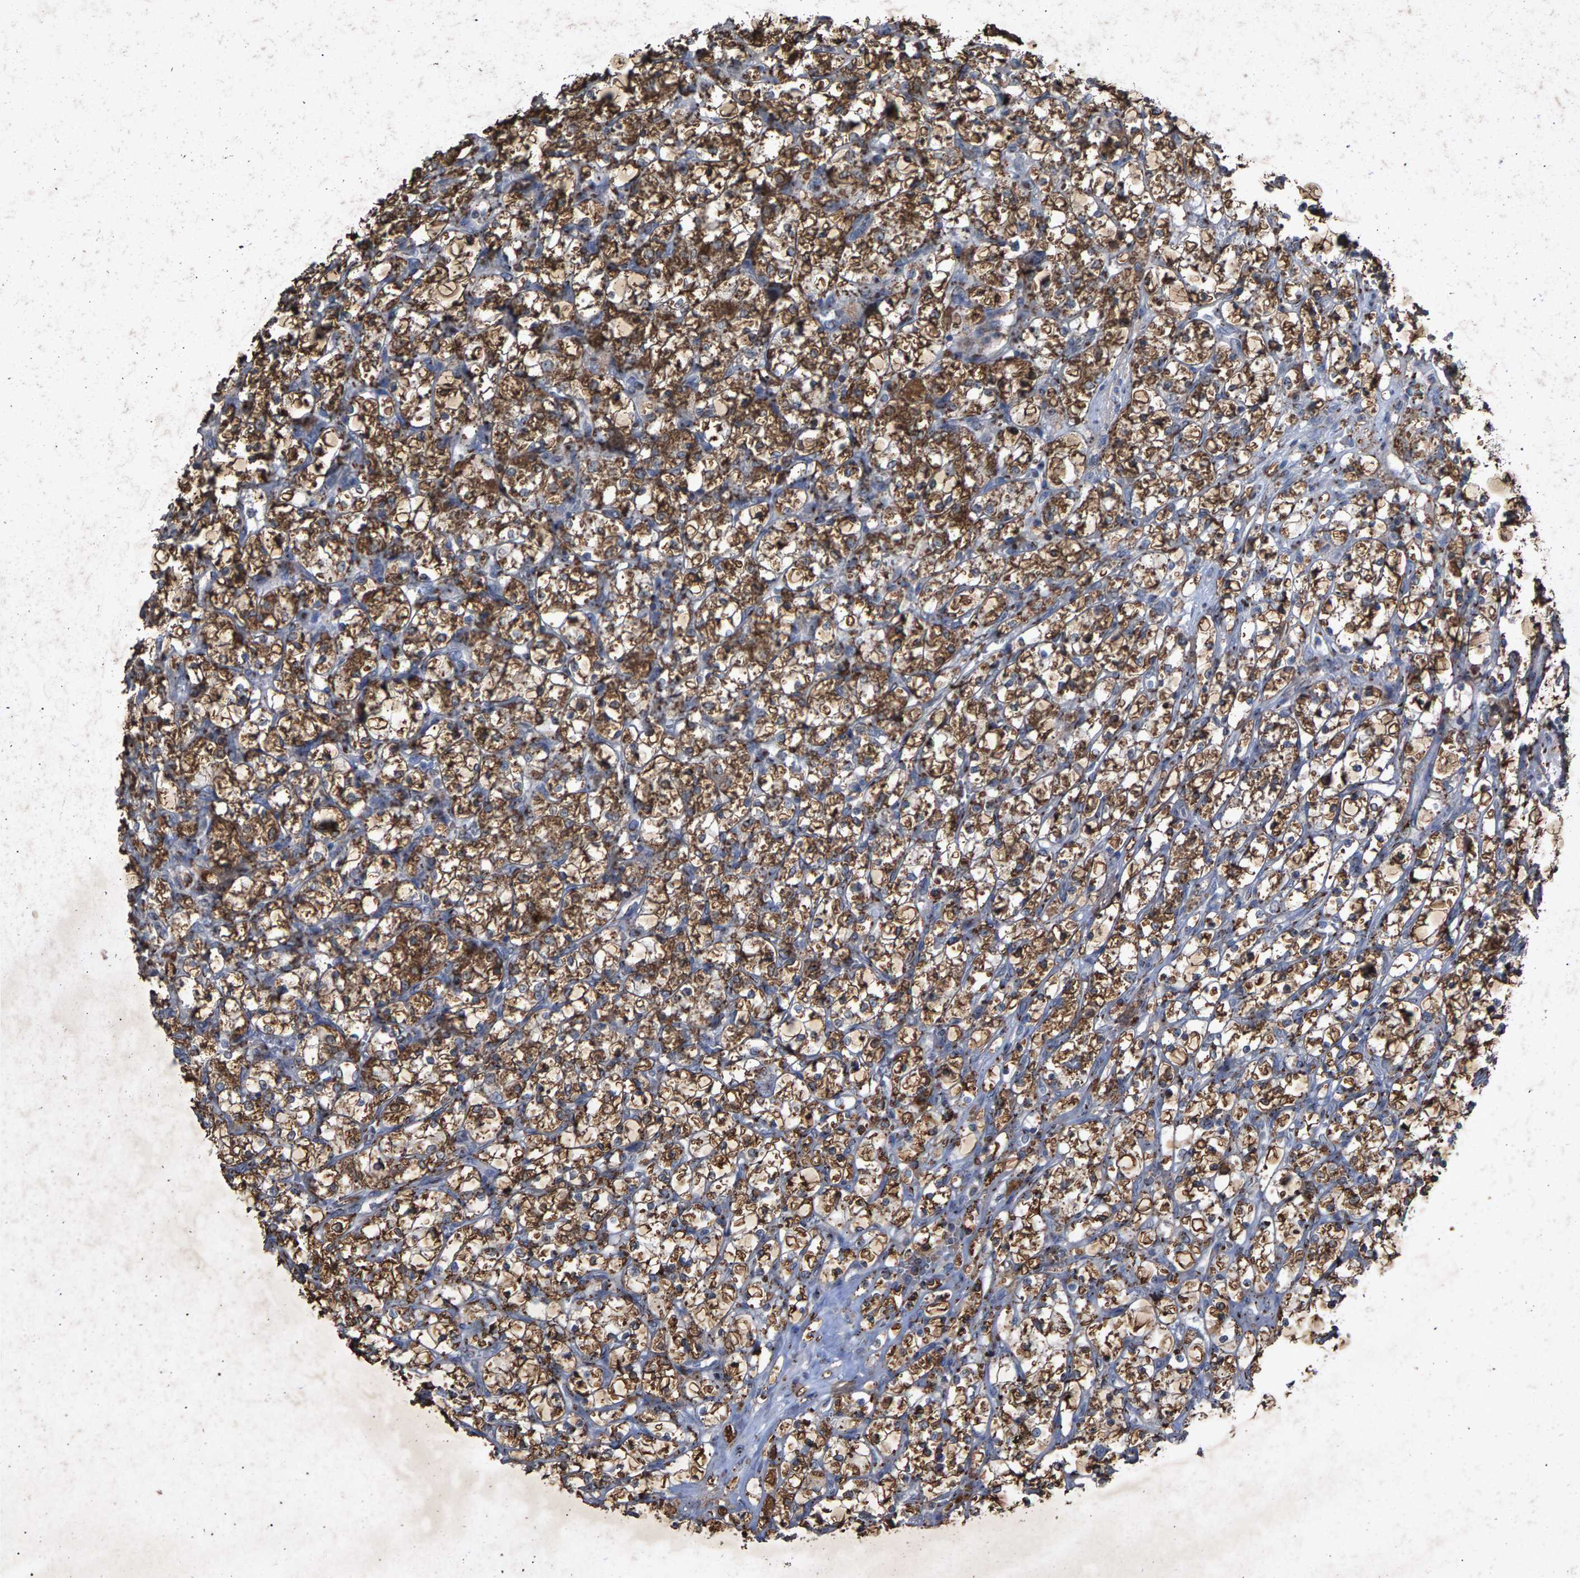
{"staining": {"intensity": "moderate", "quantity": ">75%", "location": "cytoplasmic/membranous"}, "tissue": "renal cancer", "cell_type": "Tumor cells", "image_type": "cancer", "snomed": [{"axis": "morphology", "description": "Adenocarcinoma, NOS"}, {"axis": "topography", "description": "Kidney"}], "caption": "Moderate cytoplasmic/membranous protein positivity is present in approximately >75% of tumor cells in adenocarcinoma (renal). Nuclei are stained in blue.", "gene": "MAN2A1", "patient": {"sex": "female", "age": 69}}